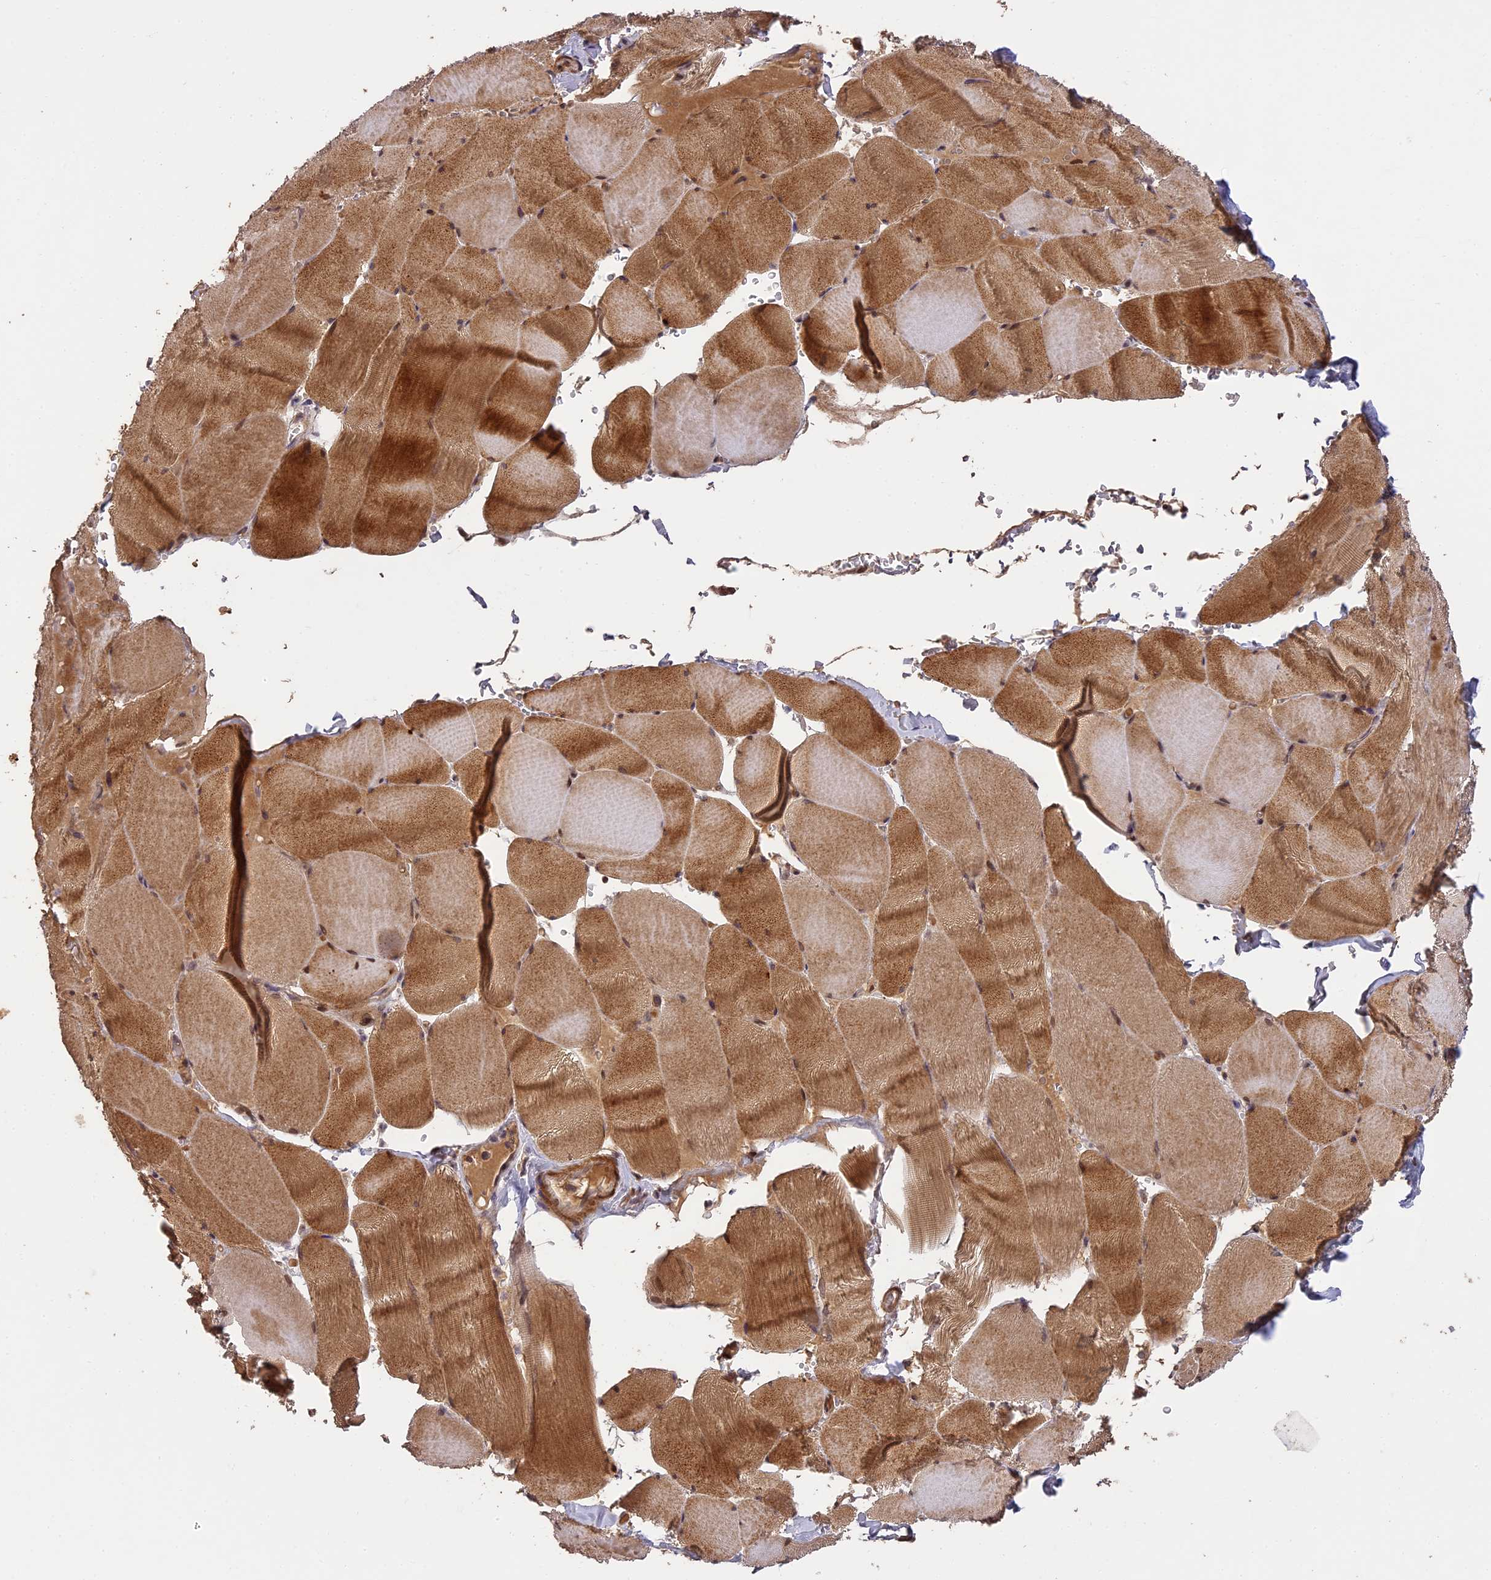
{"staining": {"intensity": "moderate", "quantity": ">75%", "location": "cytoplasmic/membranous,nuclear"}, "tissue": "skeletal muscle", "cell_type": "Myocytes", "image_type": "normal", "snomed": [{"axis": "morphology", "description": "Normal tissue, NOS"}, {"axis": "topography", "description": "Skeletal muscle"}, {"axis": "topography", "description": "Head-Neck"}], "caption": "Protein expression analysis of benign skeletal muscle displays moderate cytoplasmic/membranous,nuclear expression in about >75% of myocytes.", "gene": "PRELID2", "patient": {"sex": "male", "age": 66}}